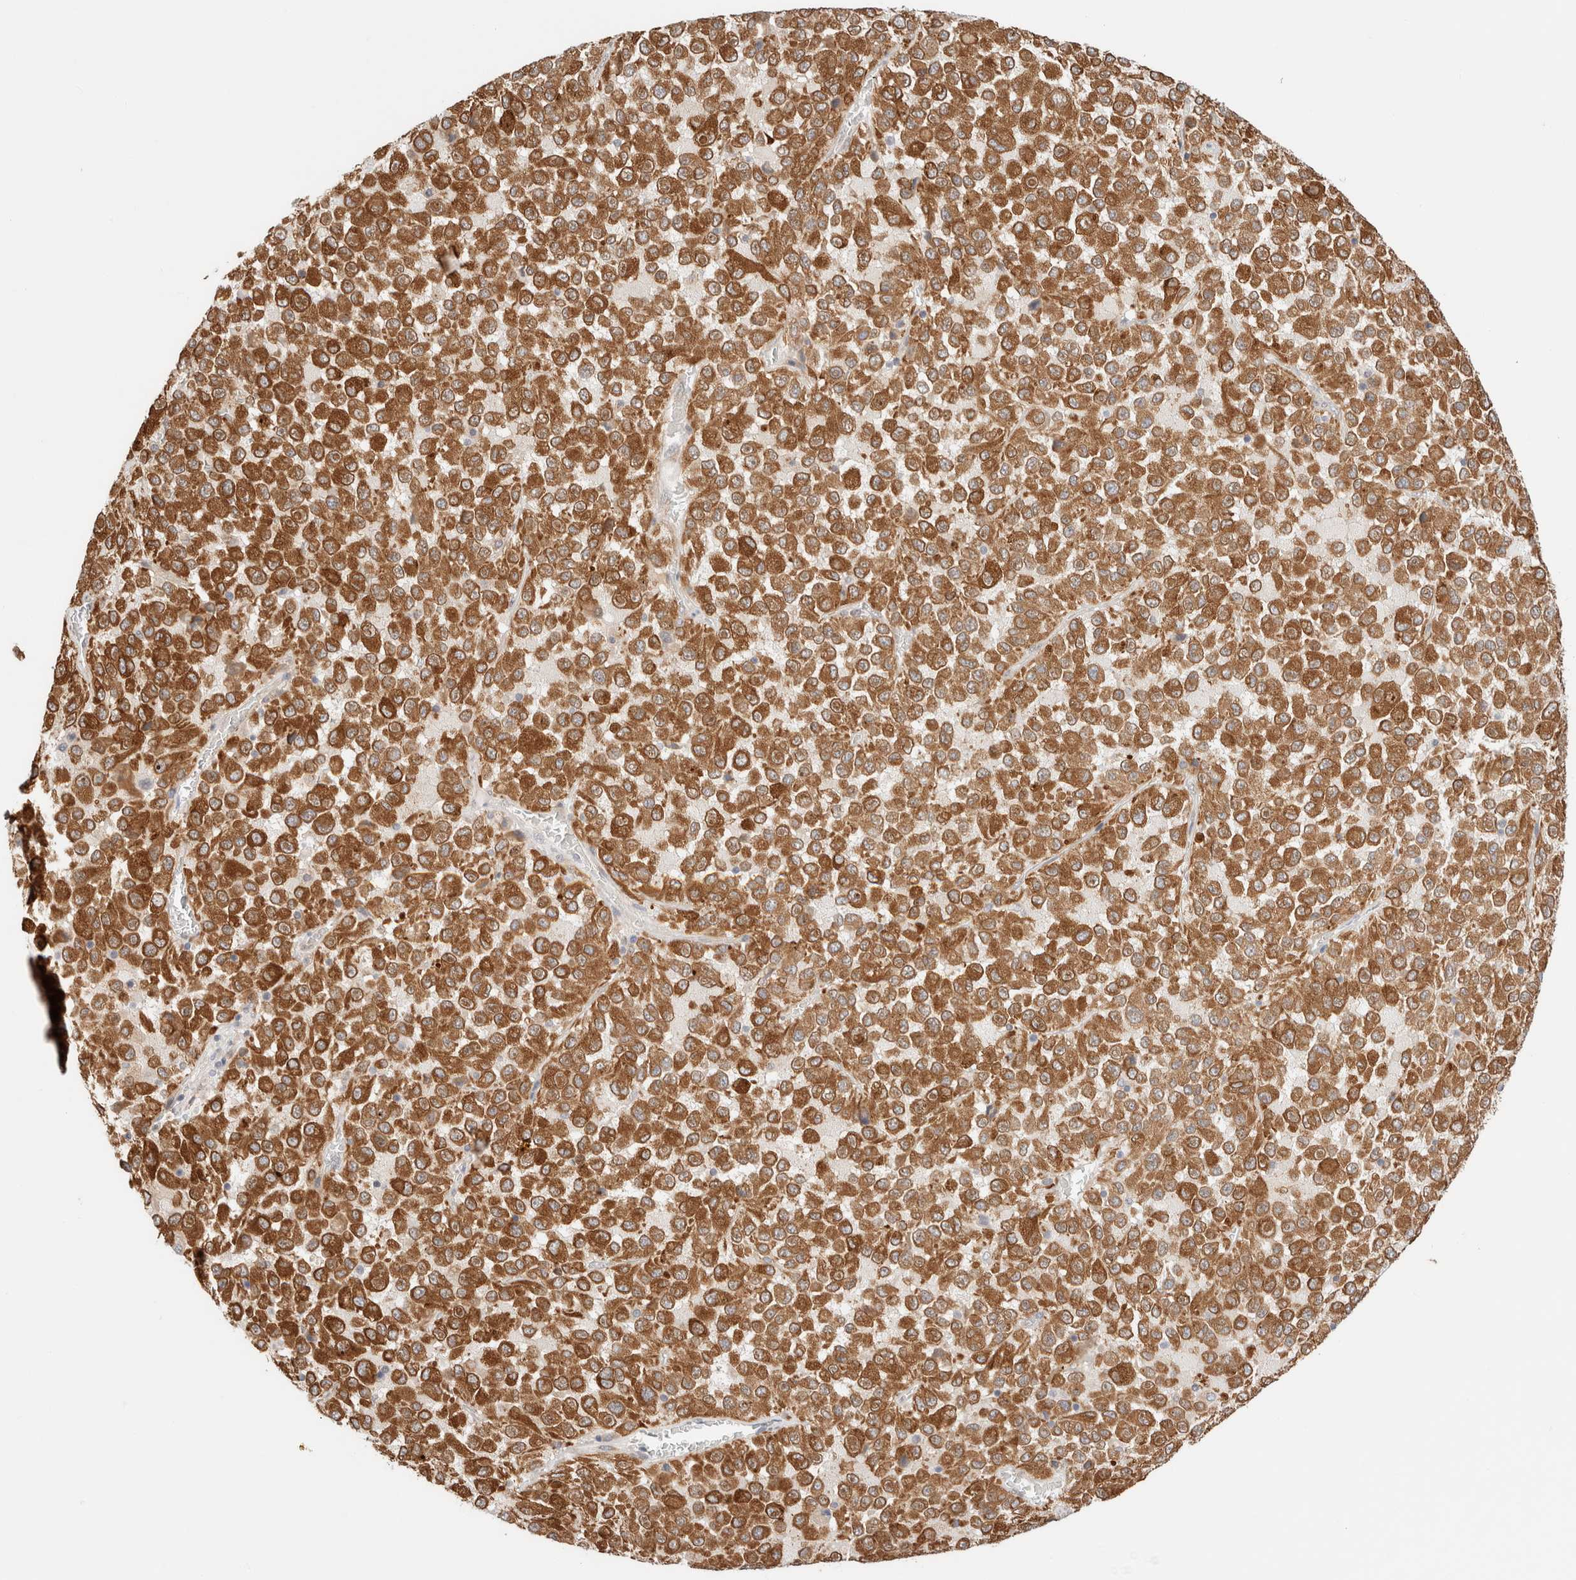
{"staining": {"intensity": "moderate", "quantity": ">75%", "location": "cytoplasmic/membranous"}, "tissue": "melanoma", "cell_type": "Tumor cells", "image_type": "cancer", "snomed": [{"axis": "morphology", "description": "Malignant melanoma, Metastatic site"}, {"axis": "topography", "description": "Lung"}], "caption": "This is an image of IHC staining of melanoma, which shows moderate expression in the cytoplasmic/membranous of tumor cells.", "gene": "RRP15", "patient": {"sex": "male", "age": 64}}